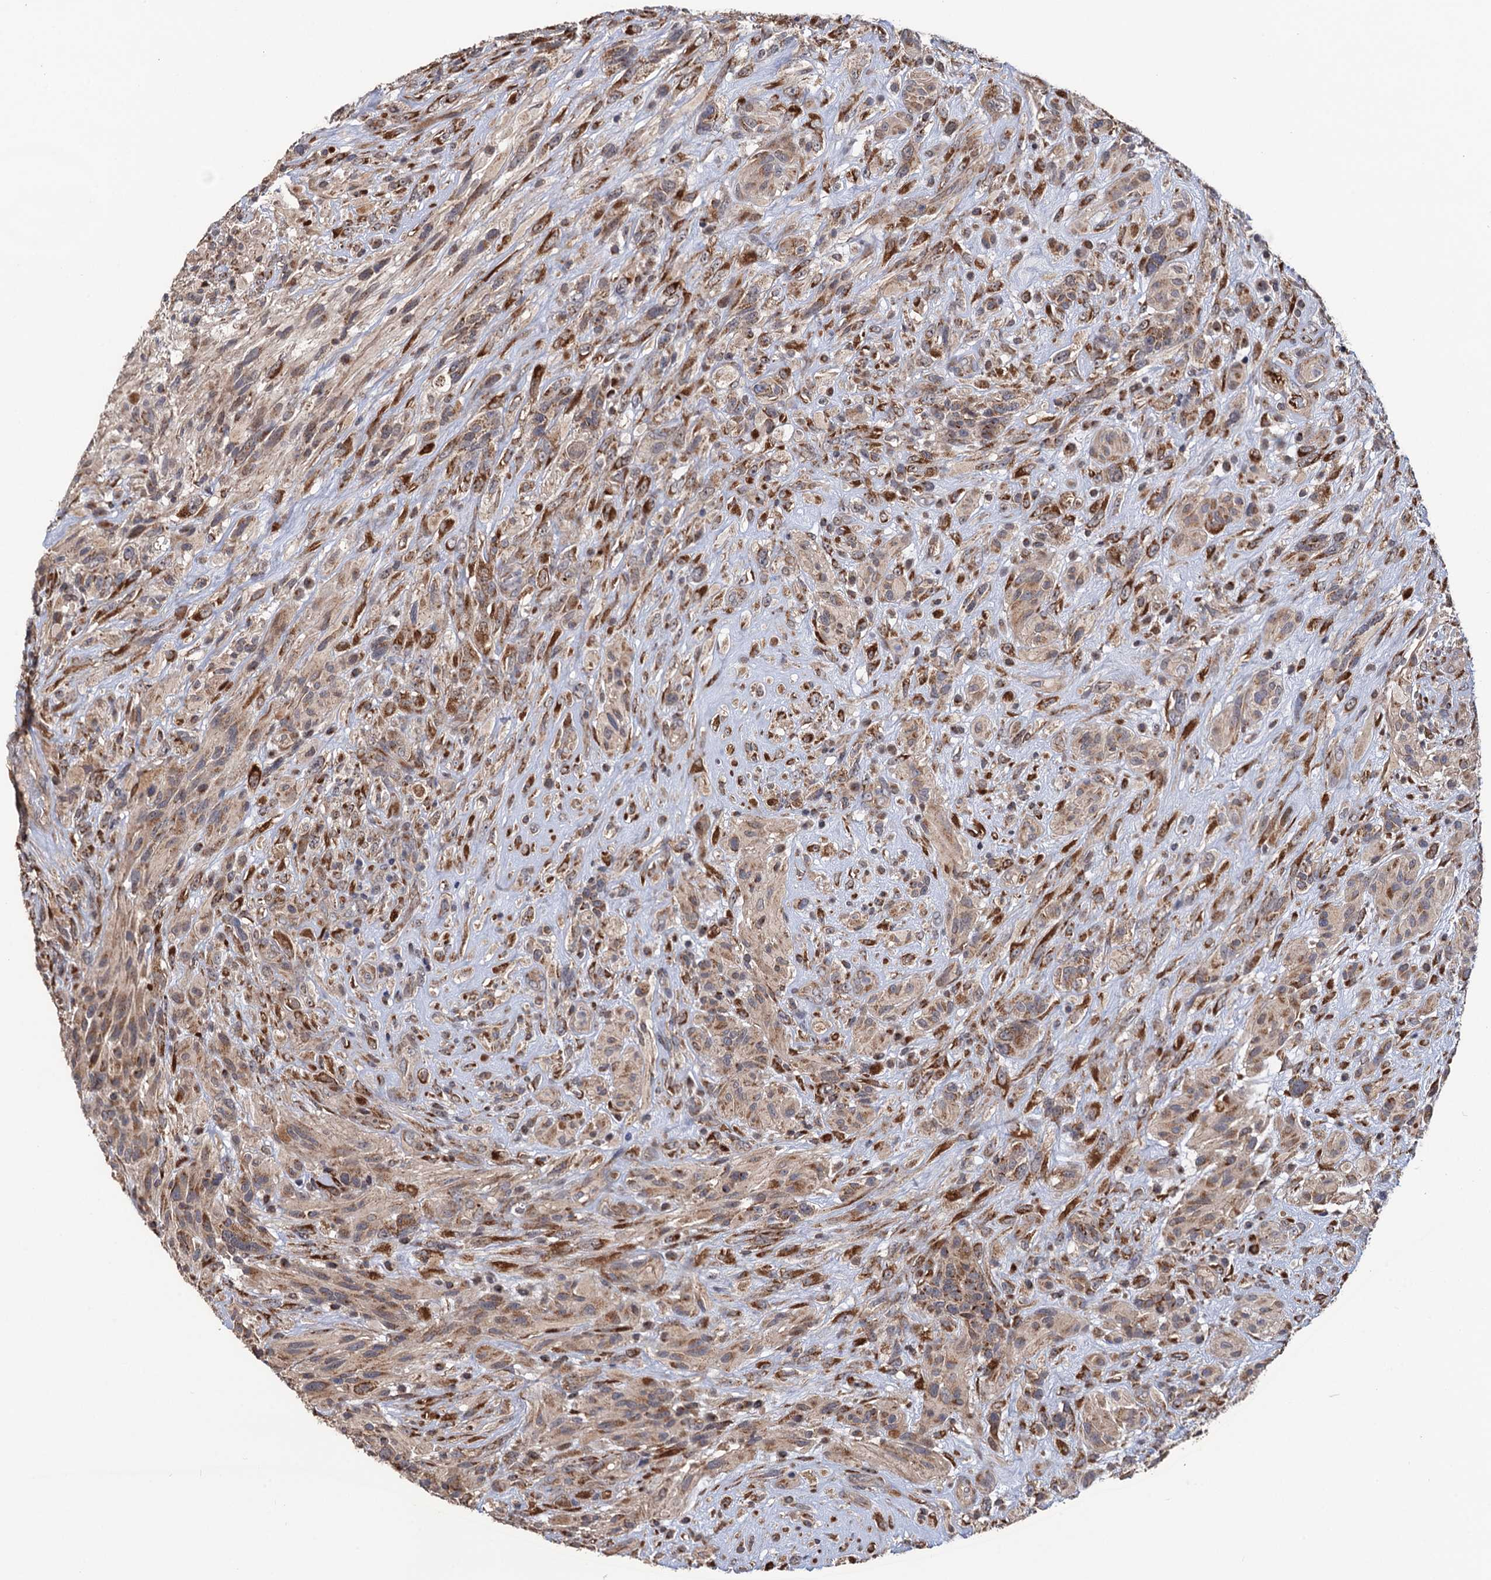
{"staining": {"intensity": "moderate", "quantity": "25%-75%", "location": "cytoplasmic/membranous"}, "tissue": "glioma", "cell_type": "Tumor cells", "image_type": "cancer", "snomed": [{"axis": "morphology", "description": "Glioma, malignant, High grade"}, {"axis": "topography", "description": "Brain"}], "caption": "Glioma tissue displays moderate cytoplasmic/membranous positivity in approximately 25%-75% of tumor cells The staining is performed using DAB (3,3'-diaminobenzidine) brown chromogen to label protein expression. The nuclei are counter-stained blue using hematoxylin.", "gene": "LRRC63", "patient": {"sex": "male", "age": 61}}